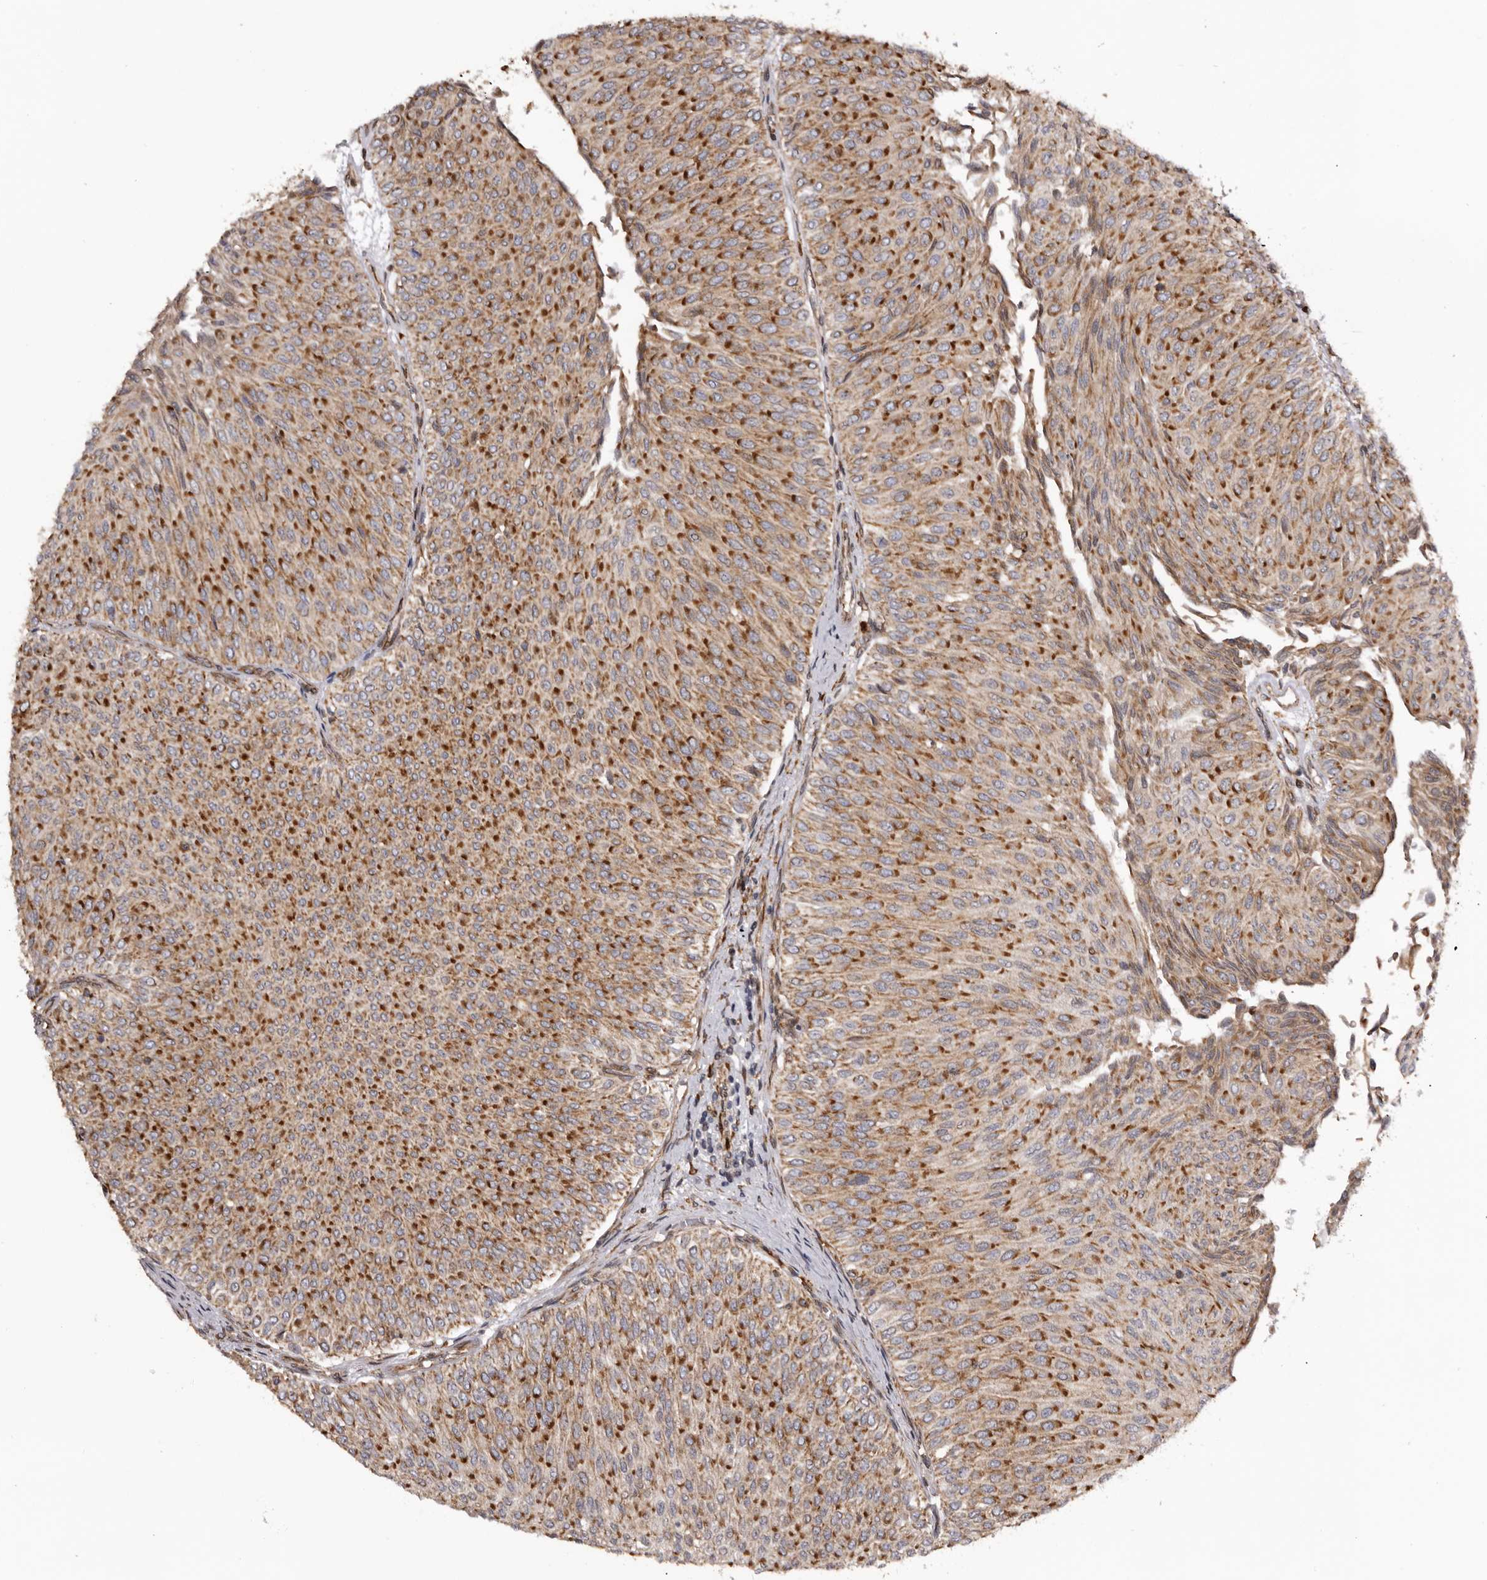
{"staining": {"intensity": "moderate", "quantity": ">75%", "location": "cytoplasmic/membranous"}, "tissue": "urothelial cancer", "cell_type": "Tumor cells", "image_type": "cancer", "snomed": [{"axis": "morphology", "description": "Urothelial carcinoma, Low grade"}, {"axis": "topography", "description": "Urinary bladder"}], "caption": "This is a micrograph of immunohistochemistry staining of urothelial cancer, which shows moderate positivity in the cytoplasmic/membranous of tumor cells.", "gene": "C4orf3", "patient": {"sex": "male", "age": 78}}